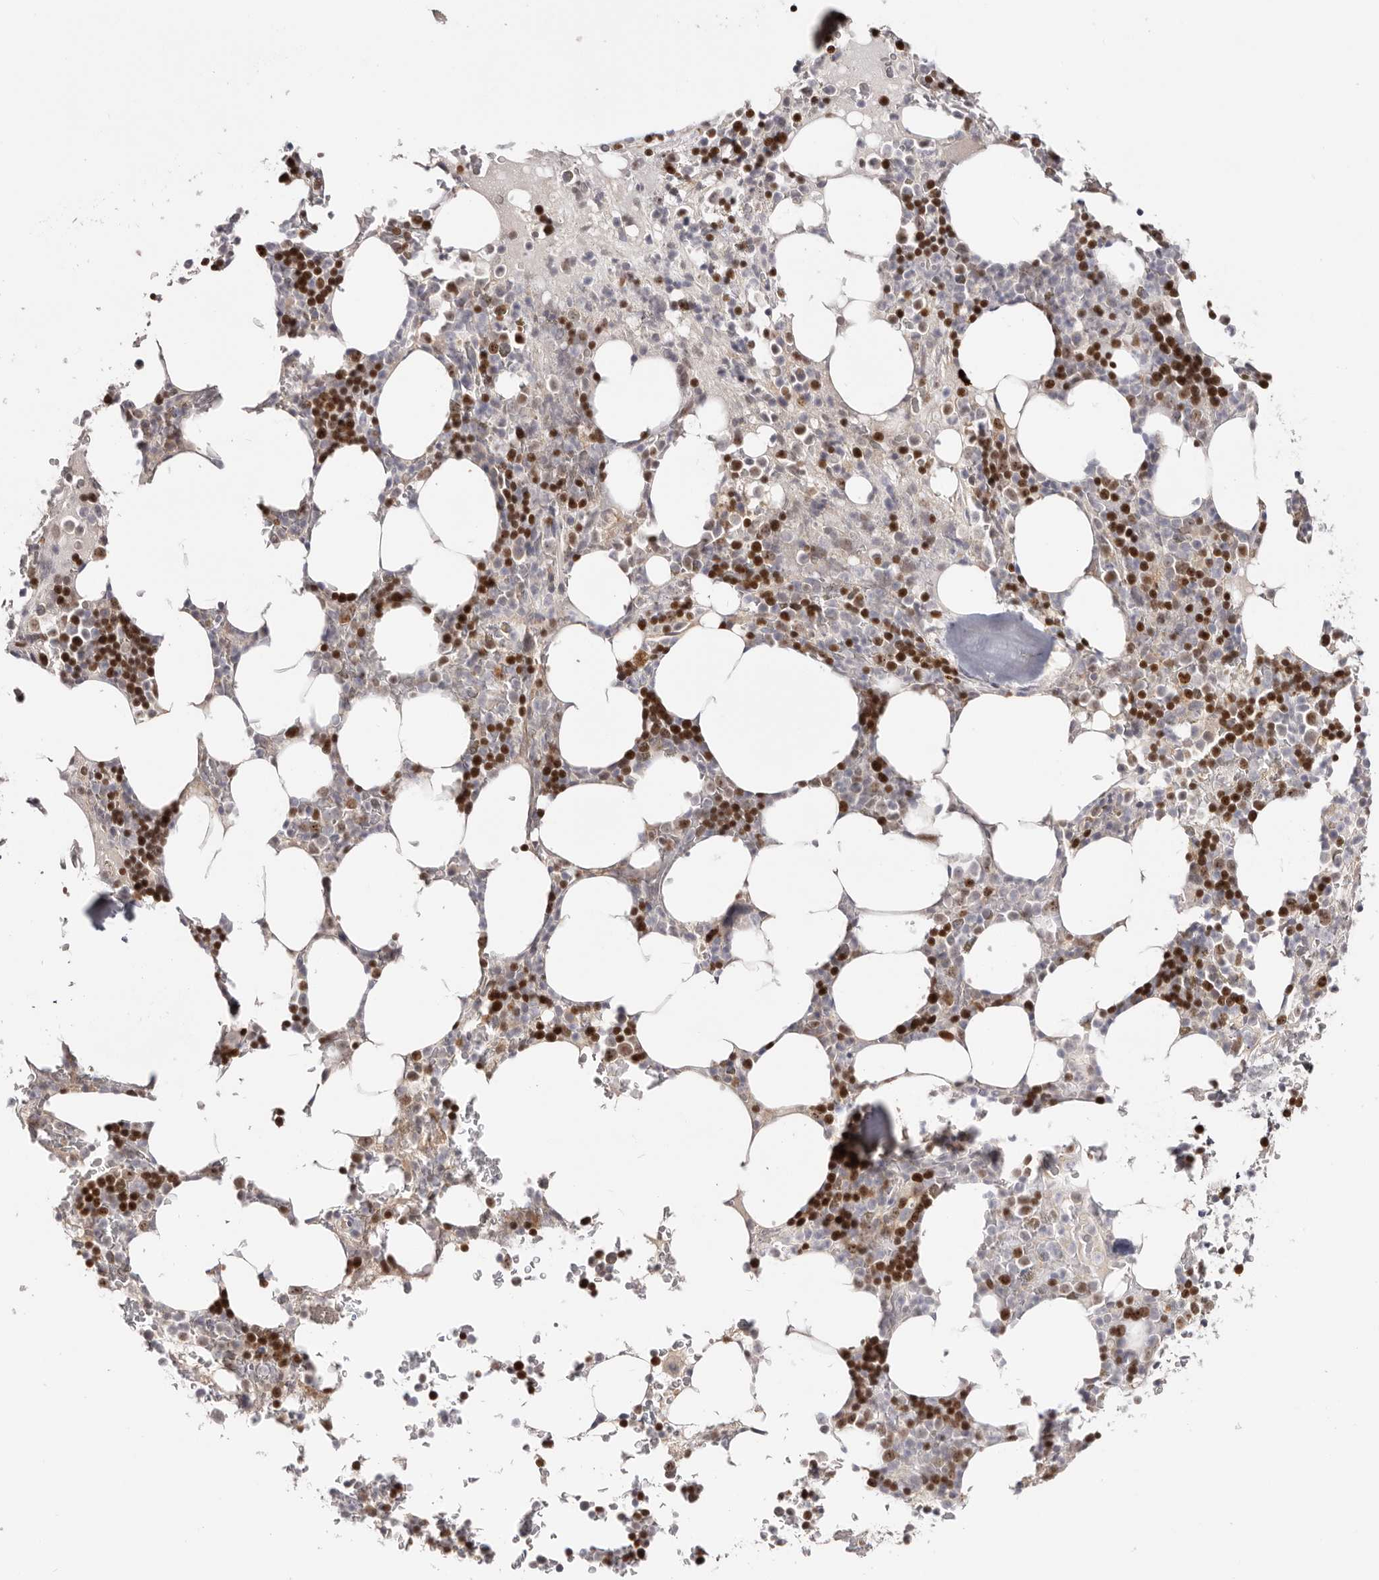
{"staining": {"intensity": "strong", "quantity": "25%-75%", "location": "nuclear"}, "tissue": "bone marrow", "cell_type": "Hematopoietic cells", "image_type": "normal", "snomed": [{"axis": "morphology", "description": "Normal tissue, NOS"}, {"axis": "topography", "description": "Bone marrow"}], "caption": "Unremarkable bone marrow reveals strong nuclear positivity in about 25%-75% of hematopoietic cells, visualized by immunohistochemistry.", "gene": "CCDC190", "patient": {"sex": "male", "age": 58}}